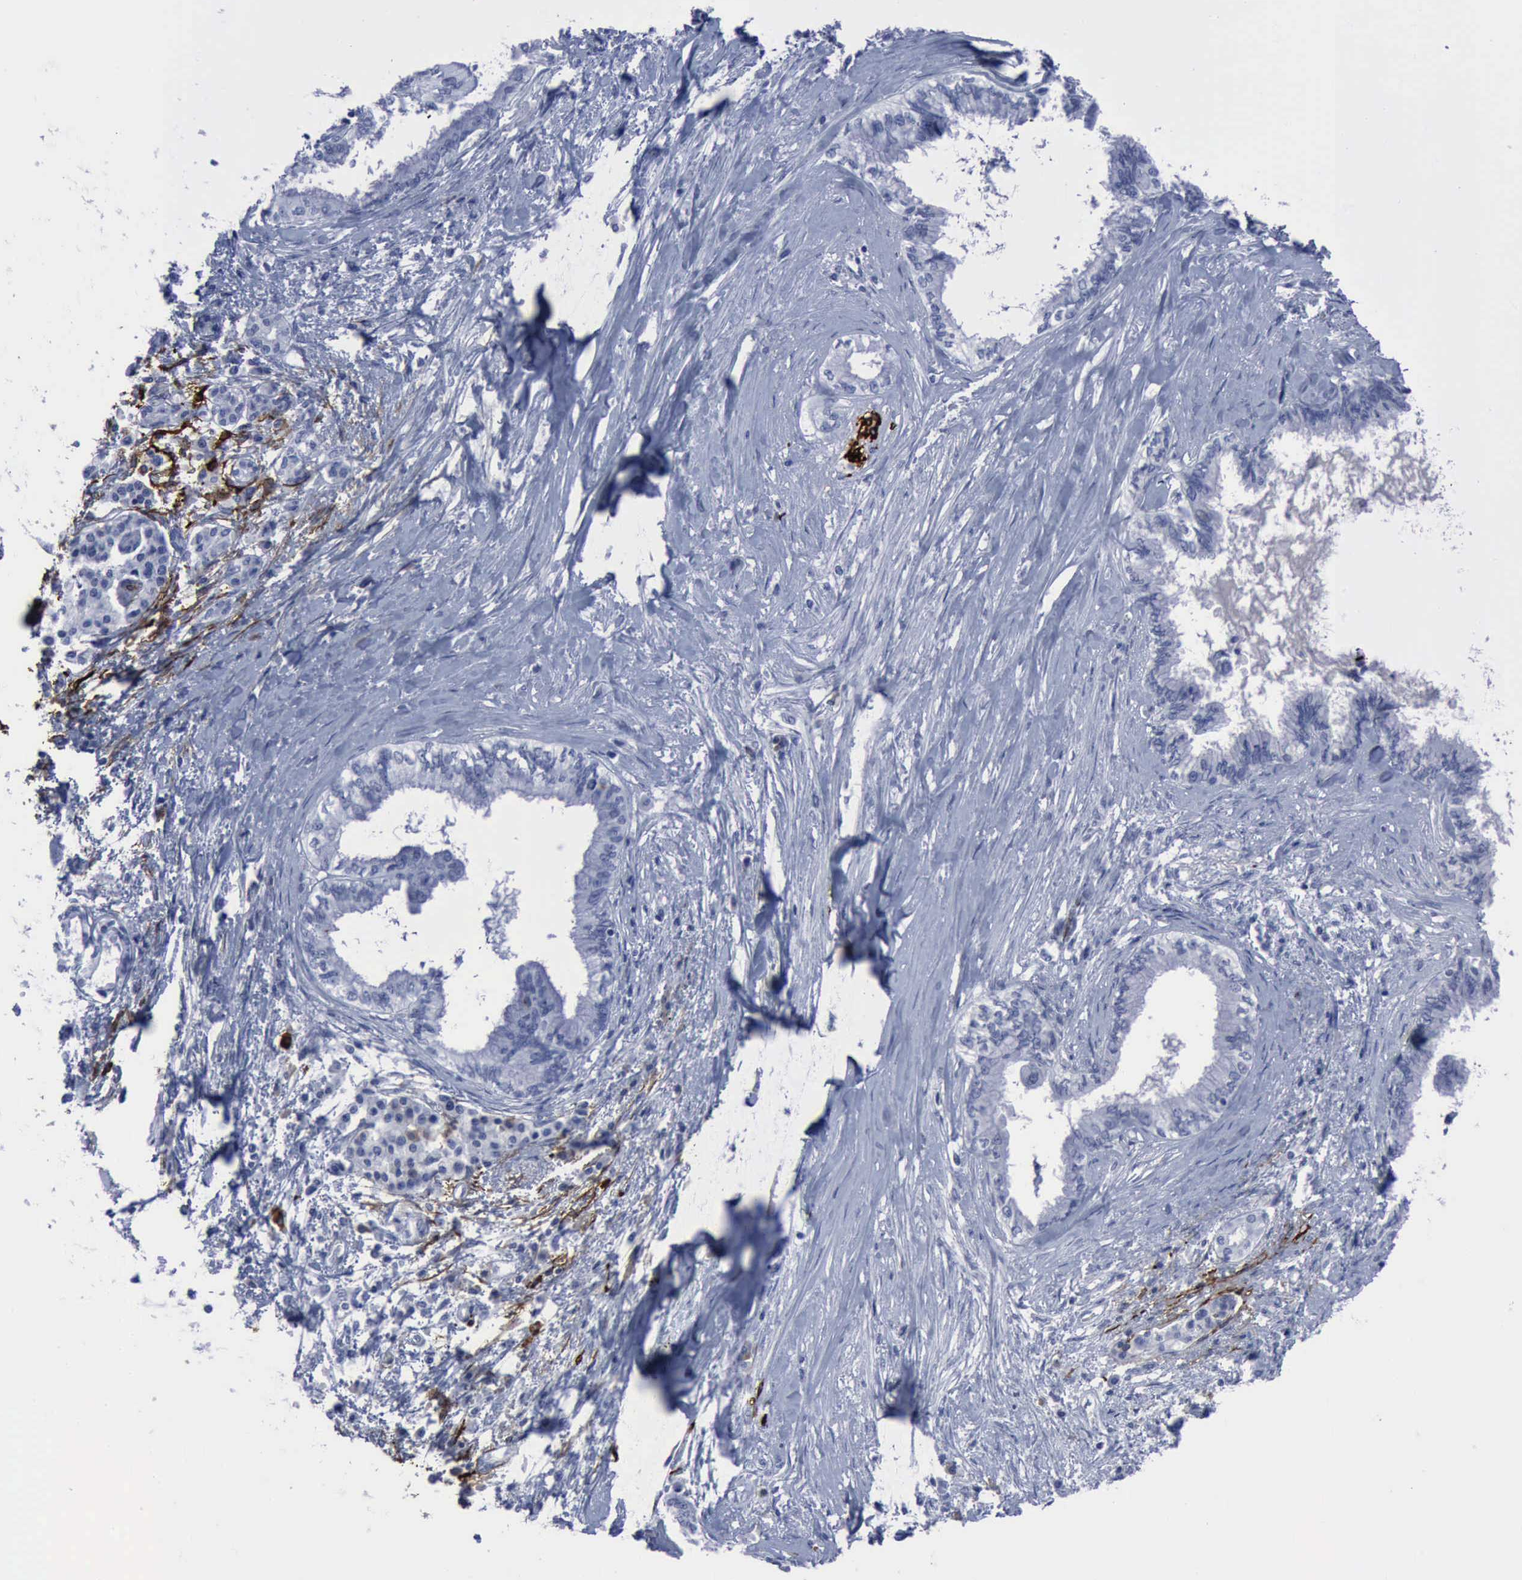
{"staining": {"intensity": "negative", "quantity": "none", "location": "none"}, "tissue": "pancreatic cancer", "cell_type": "Tumor cells", "image_type": "cancer", "snomed": [{"axis": "morphology", "description": "Adenocarcinoma, NOS"}, {"axis": "topography", "description": "Pancreas"}], "caption": "Adenocarcinoma (pancreatic) was stained to show a protein in brown. There is no significant positivity in tumor cells.", "gene": "NGFR", "patient": {"sex": "female", "age": 64}}